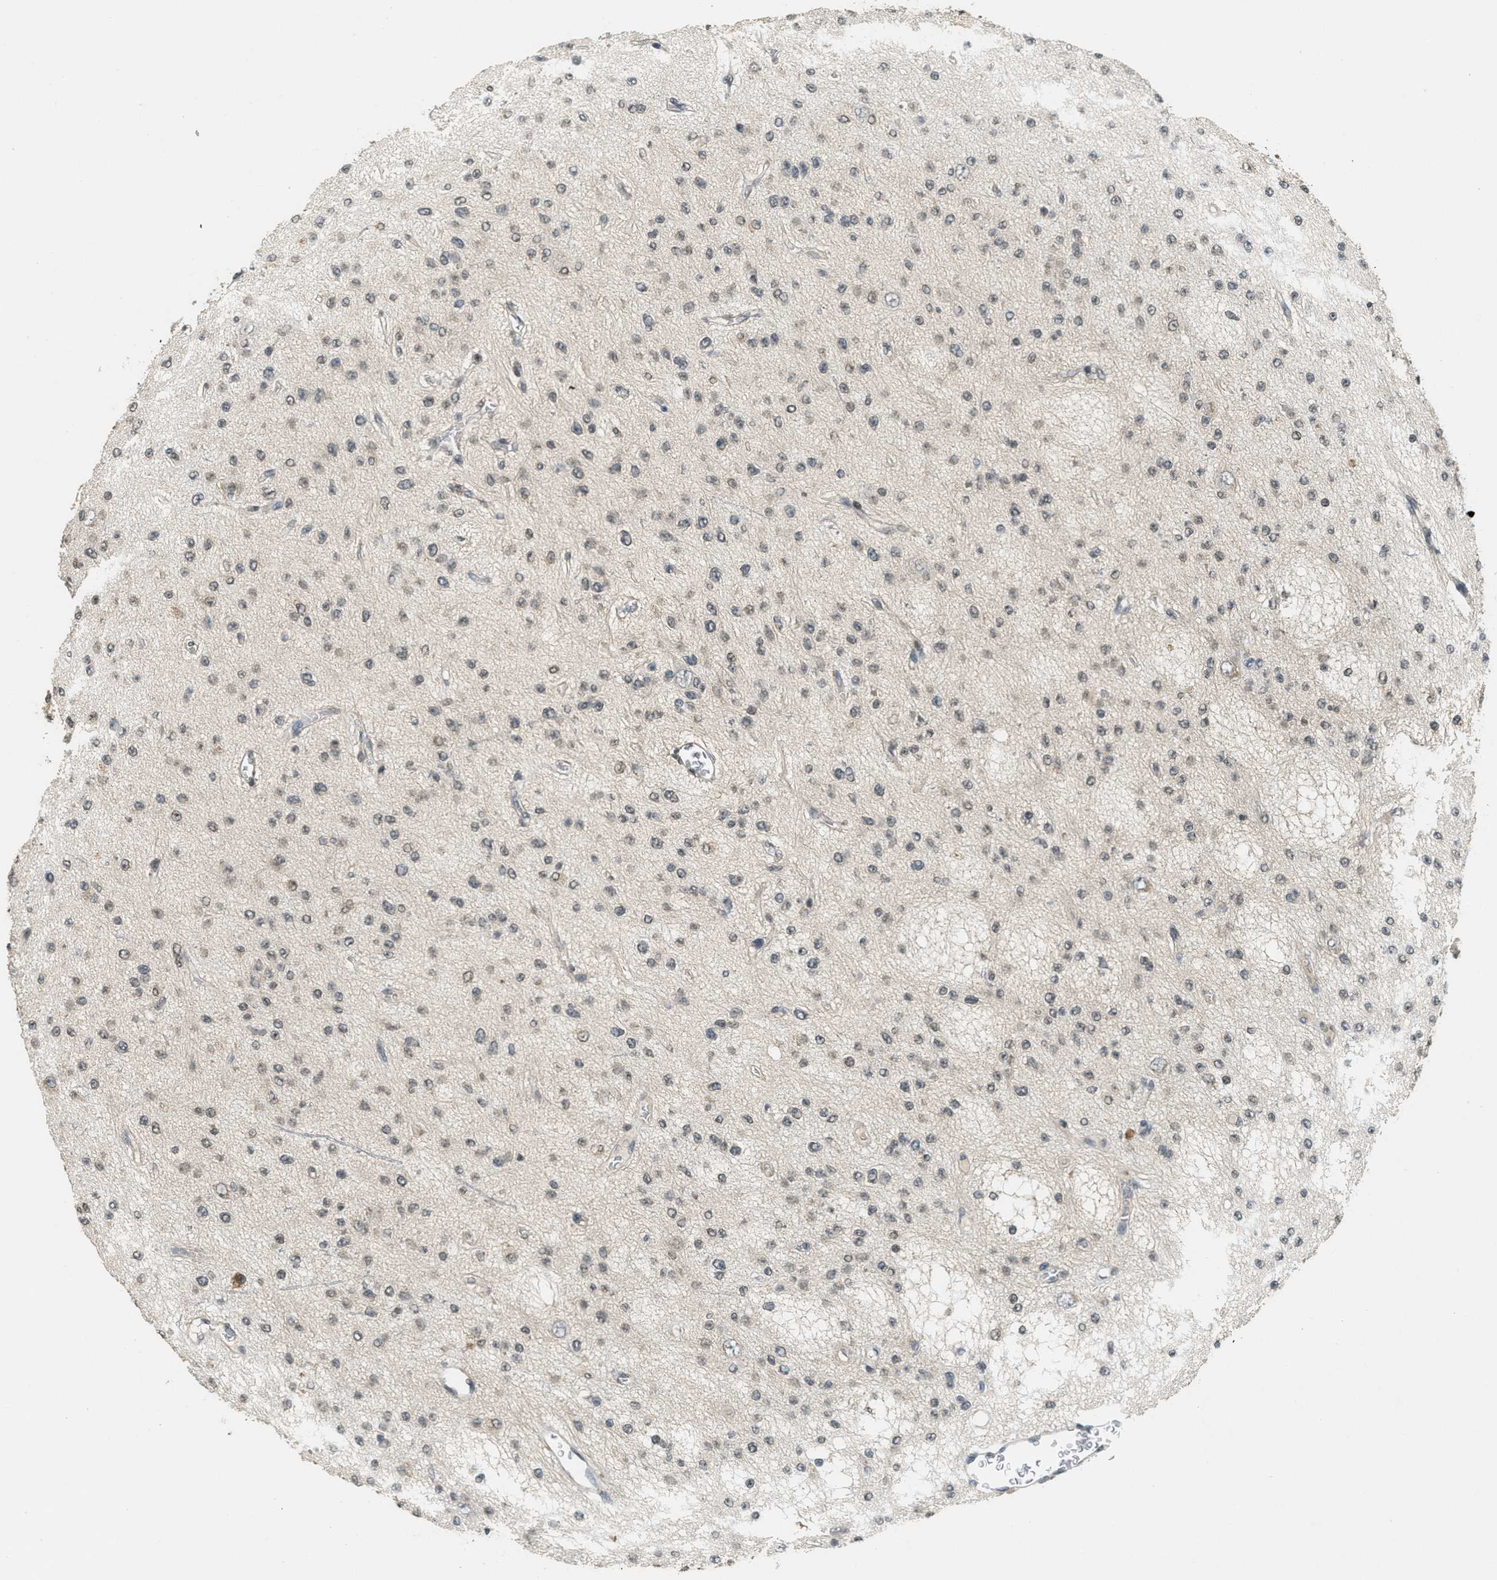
{"staining": {"intensity": "weak", "quantity": "25%-75%", "location": "nuclear"}, "tissue": "glioma", "cell_type": "Tumor cells", "image_type": "cancer", "snomed": [{"axis": "morphology", "description": "Glioma, malignant, Low grade"}, {"axis": "topography", "description": "Brain"}], "caption": "There is low levels of weak nuclear positivity in tumor cells of malignant glioma (low-grade), as demonstrated by immunohistochemical staining (brown color).", "gene": "DNAJB1", "patient": {"sex": "male", "age": 38}}